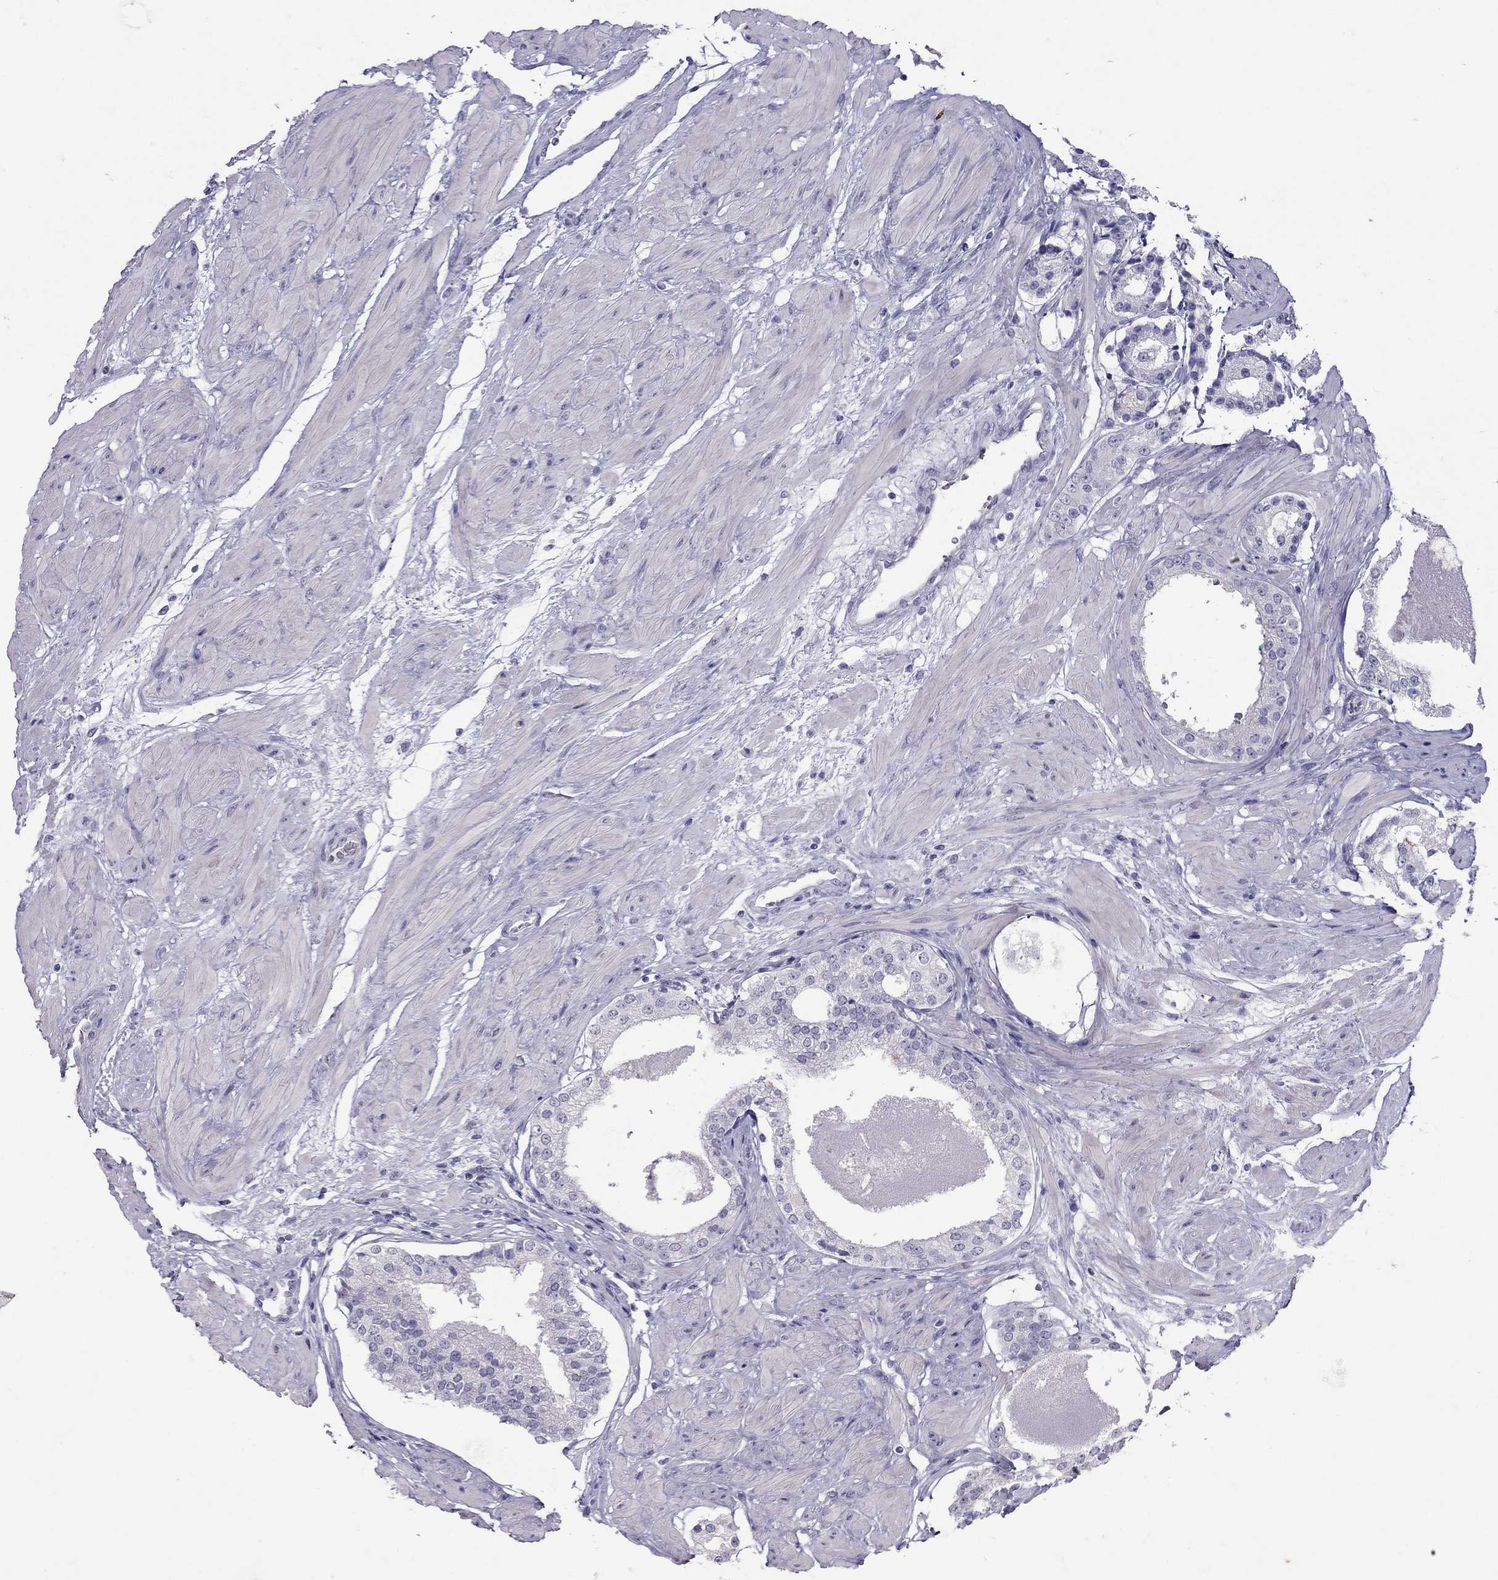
{"staining": {"intensity": "negative", "quantity": "none", "location": "none"}, "tissue": "prostate cancer", "cell_type": "Tumor cells", "image_type": "cancer", "snomed": [{"axis": "morphology", "description": "Adenocarcinoma, Low grade"}, {"axis": "topography", "description": "Prostate"}], "caption": "This is an IHC photomicrograph of prostate cancer (low-grade adenocarcinoma). There is no positivity in tumor cells.", "gene": "MUC16", "patient": {"sex": "male", "age": 60}}